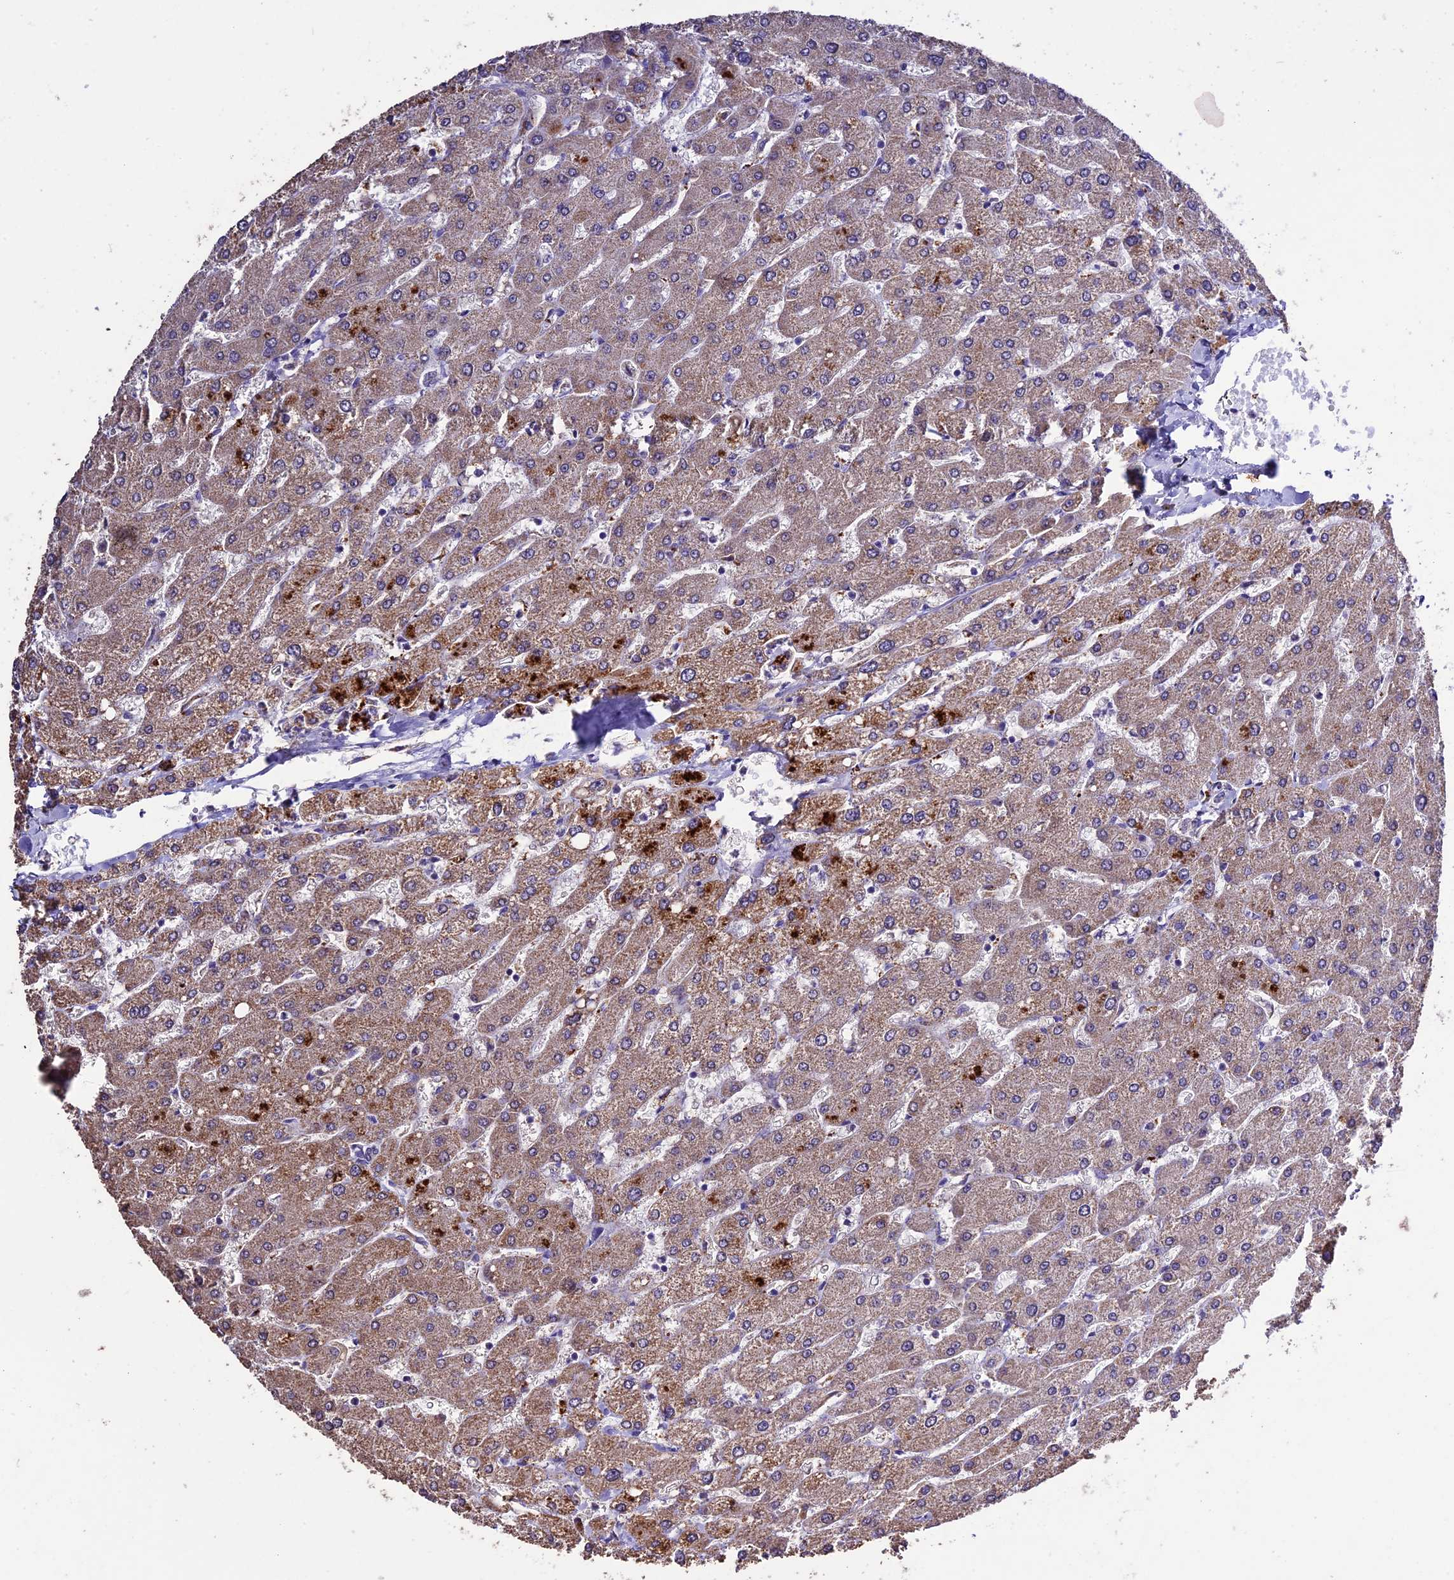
{"staining": {"intensity": "weak", "quantity": ">75%", "location": "cytoplasmic/membranous"}, "tissue": "liver", "cell_type": "Cholangiocytes", "image_type": "normal", "snomed": [{"axis": "morphology", "description": "Normal tissue, NOS"}, {"axis": "topography", "description": "Liver"}], "caption": "Immunohistochemistry of benign liver shows low levels of weak cytoplasmic/membranous expression in approximately >75% of cholangiocytes. (DAB IHC, brown staining for protein, blue staining for nuclei).", "gene": "DIS3L", "patient": {"sex": "male", "age": 55}}